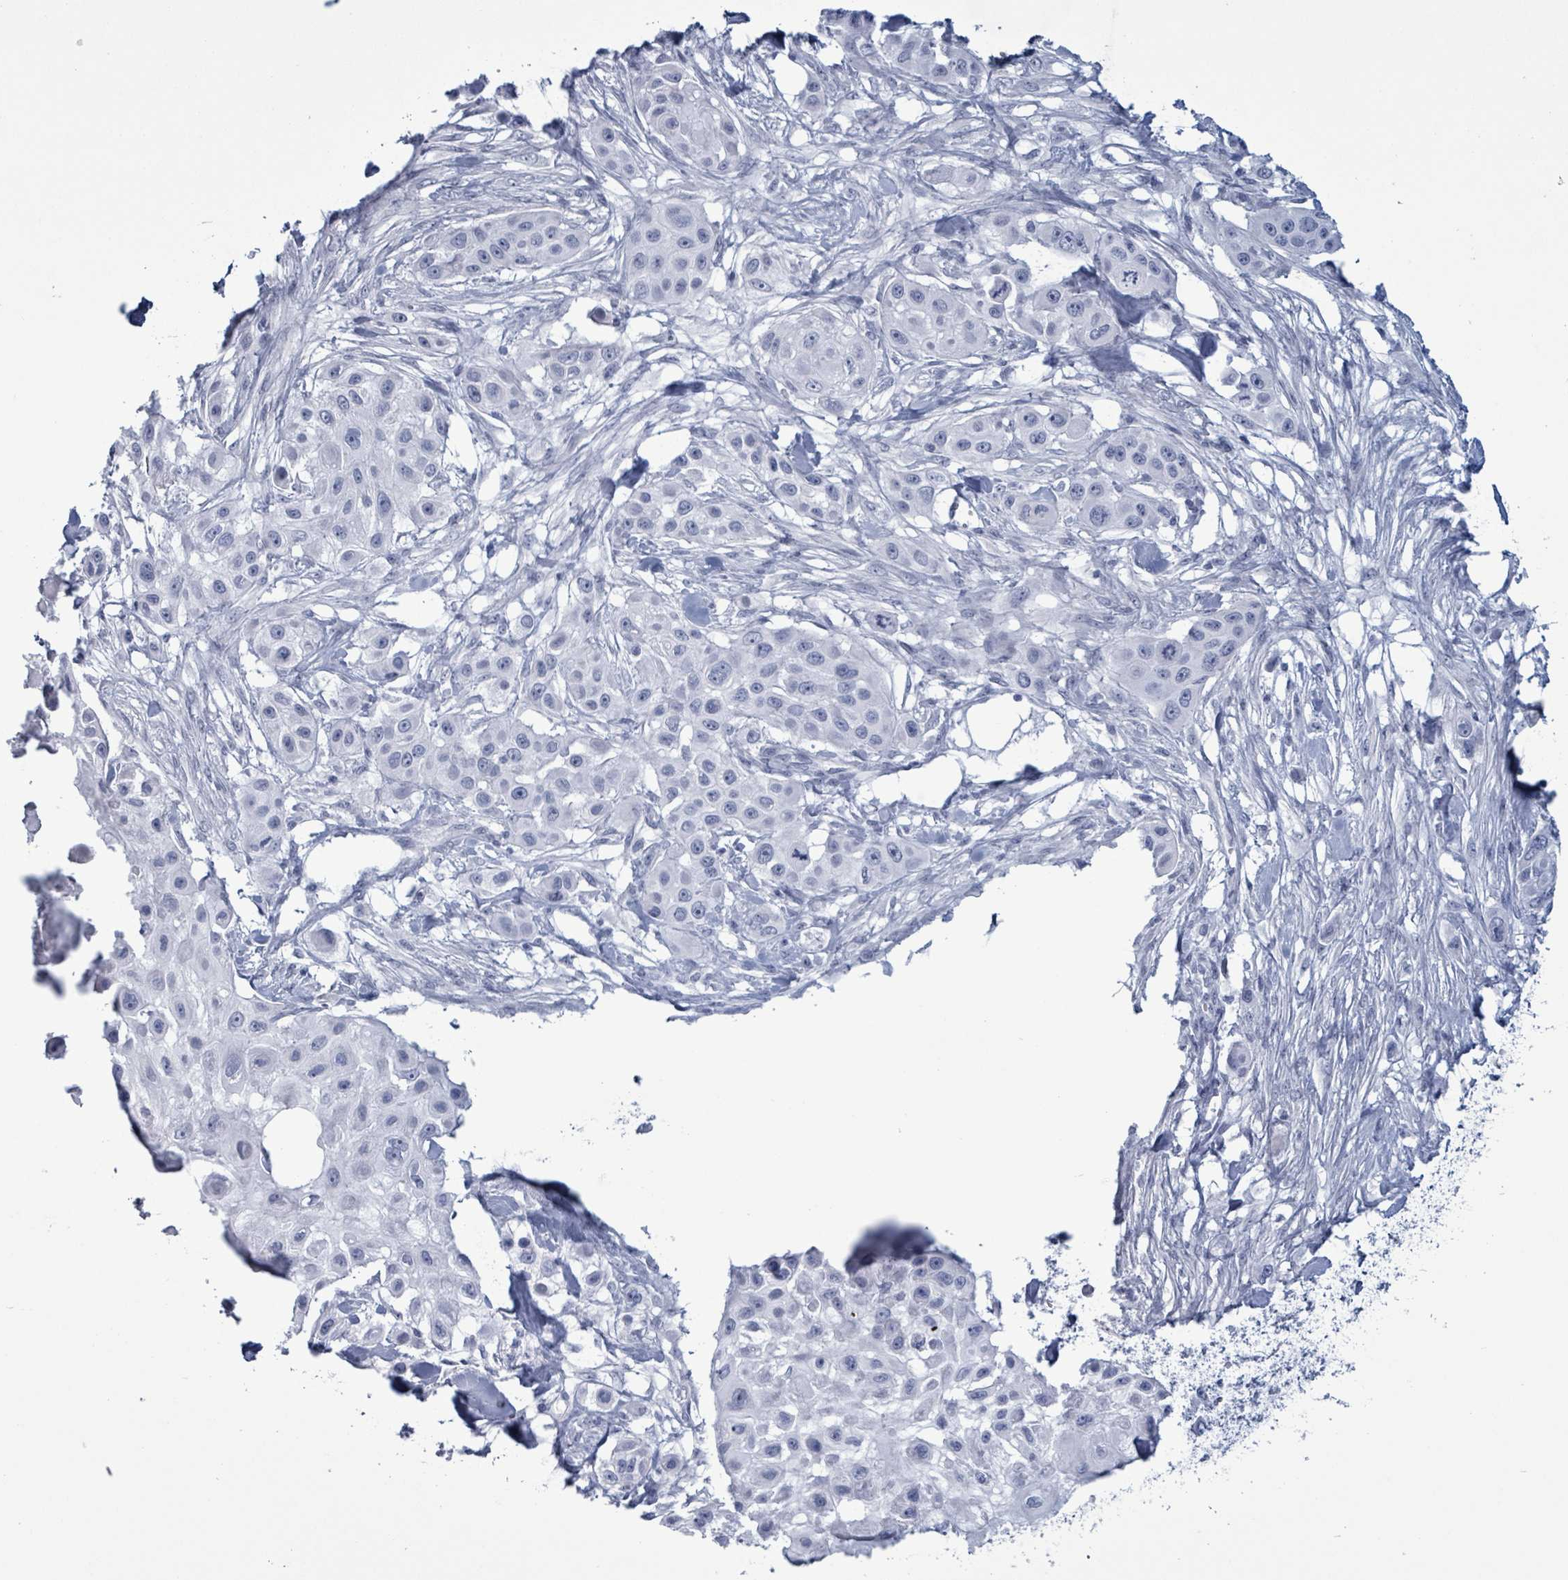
{"staining": {"intensity": "negative", "quantity": "none", "location": "none"}, "tissue": "skin cancer", "cell_type": "Tumor cells", "image_type": "cancer", "snomed": [{"axis": "morphology", "description": "Squamous cell carcinoma, NOS"}, {"axis": "topography", "description": "Skin"}], "caption": "Immunohistochemistry histopathology image of neoplastic tissue: human squamous cell carcinoma (skin) stained with DAB reveals no significant protein staining in tumor cells.", "gene": "ZNF771", "patient": {"sex": "male", "age": 63}}